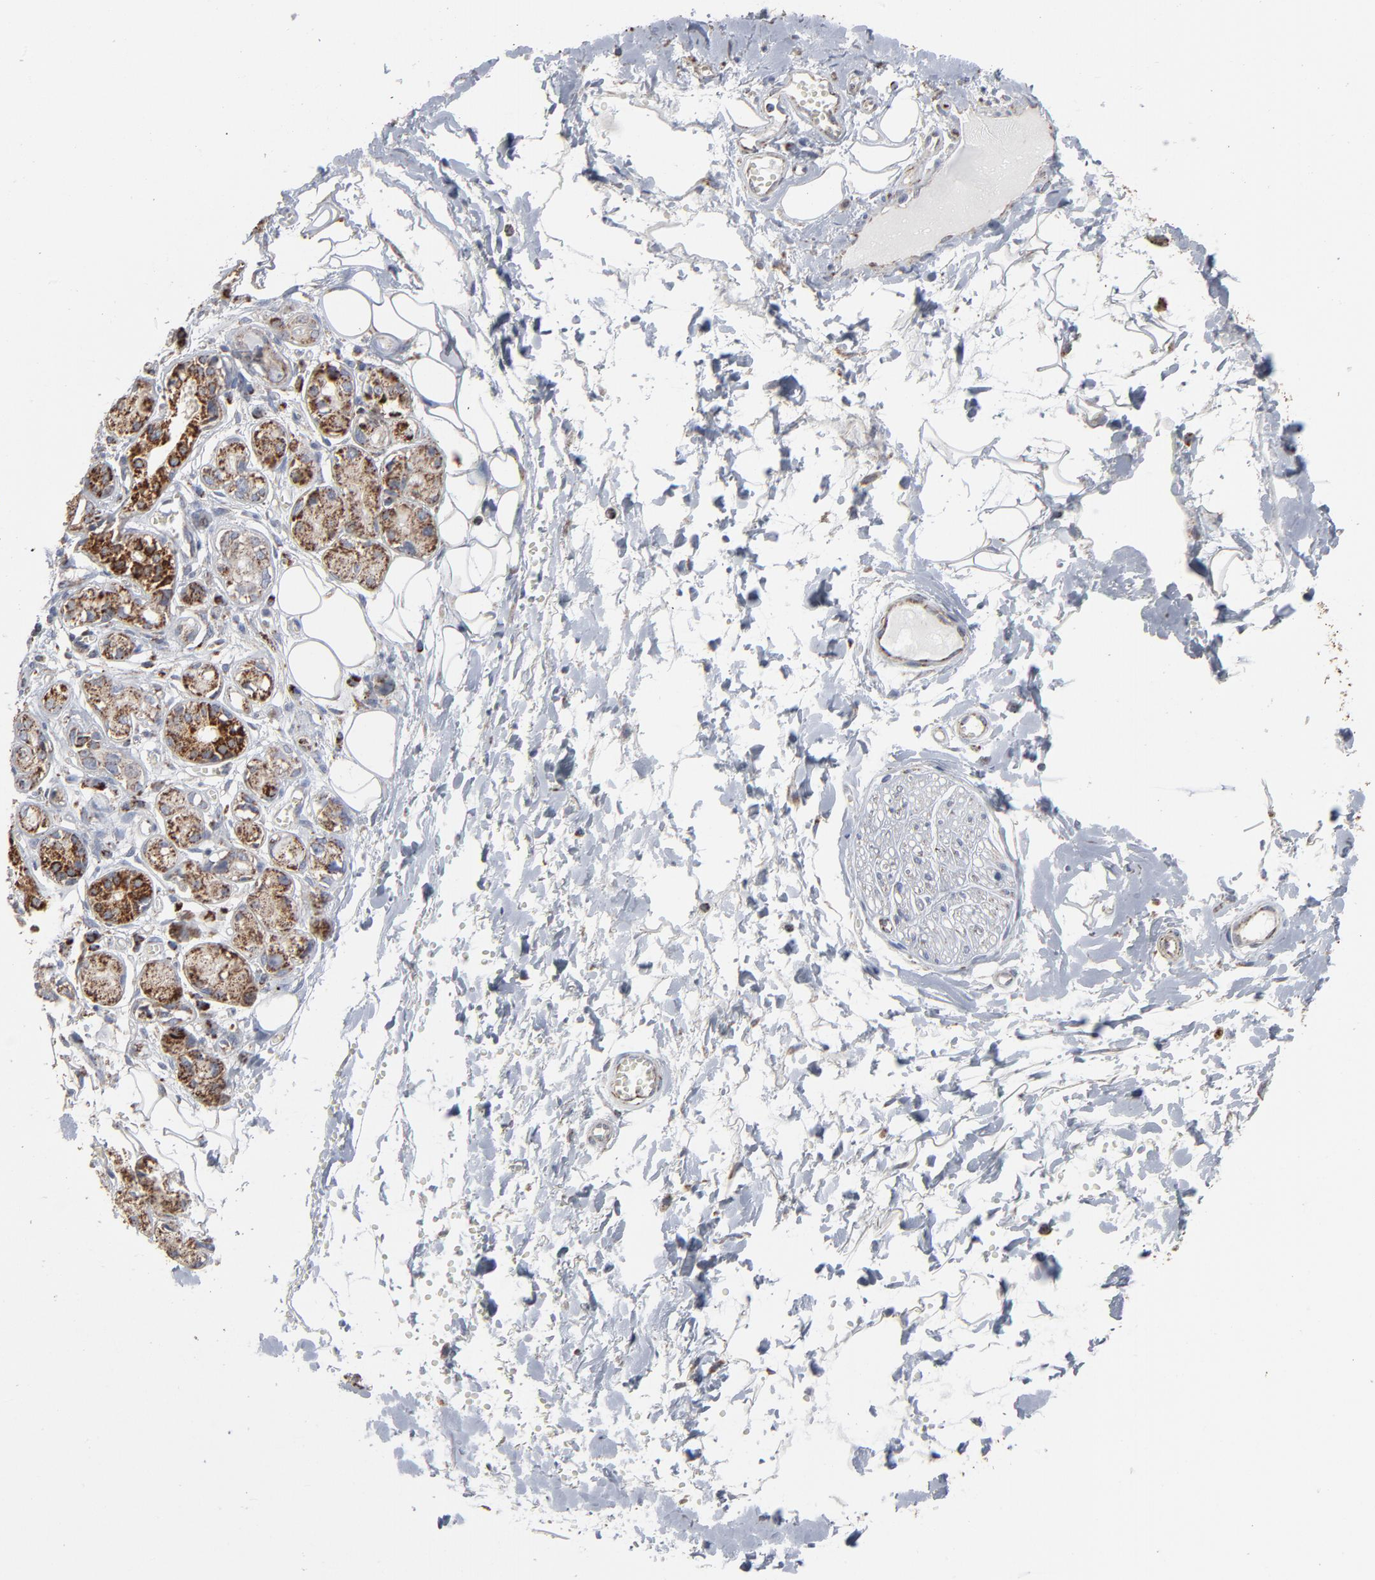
{"staining": {"intensity": "weak", "quantity": ">75%", "location": "cytoplasmic/membranous"}, "tissue": "adipose tissue", "cell_type": "Adipocytes", "image_type": "normal", "snomed": [{"axis": "morphology", "description": "Normal tissue, NOS"}, {"axis": "morphology", "description": "Inflammation, NOS"}, {"axis": "topography", "description": "Salivary gland"}, {"axis": "topography", "description": "Peripheral nerve tissue"}], "caption": "DAB (3,3'-diaminobenzidine) immunohistochemical staining of normal adipose tissue reveals weak cytoplasmic/membranous protein expression in approximately >75% of adipocytes. (DAB (3,3'-diaminobenzidine) = brown stain, brightfield microscopy at high magnification).", "gene": "UQCRC1", "patient": {"sex": "female", "age": 75}}